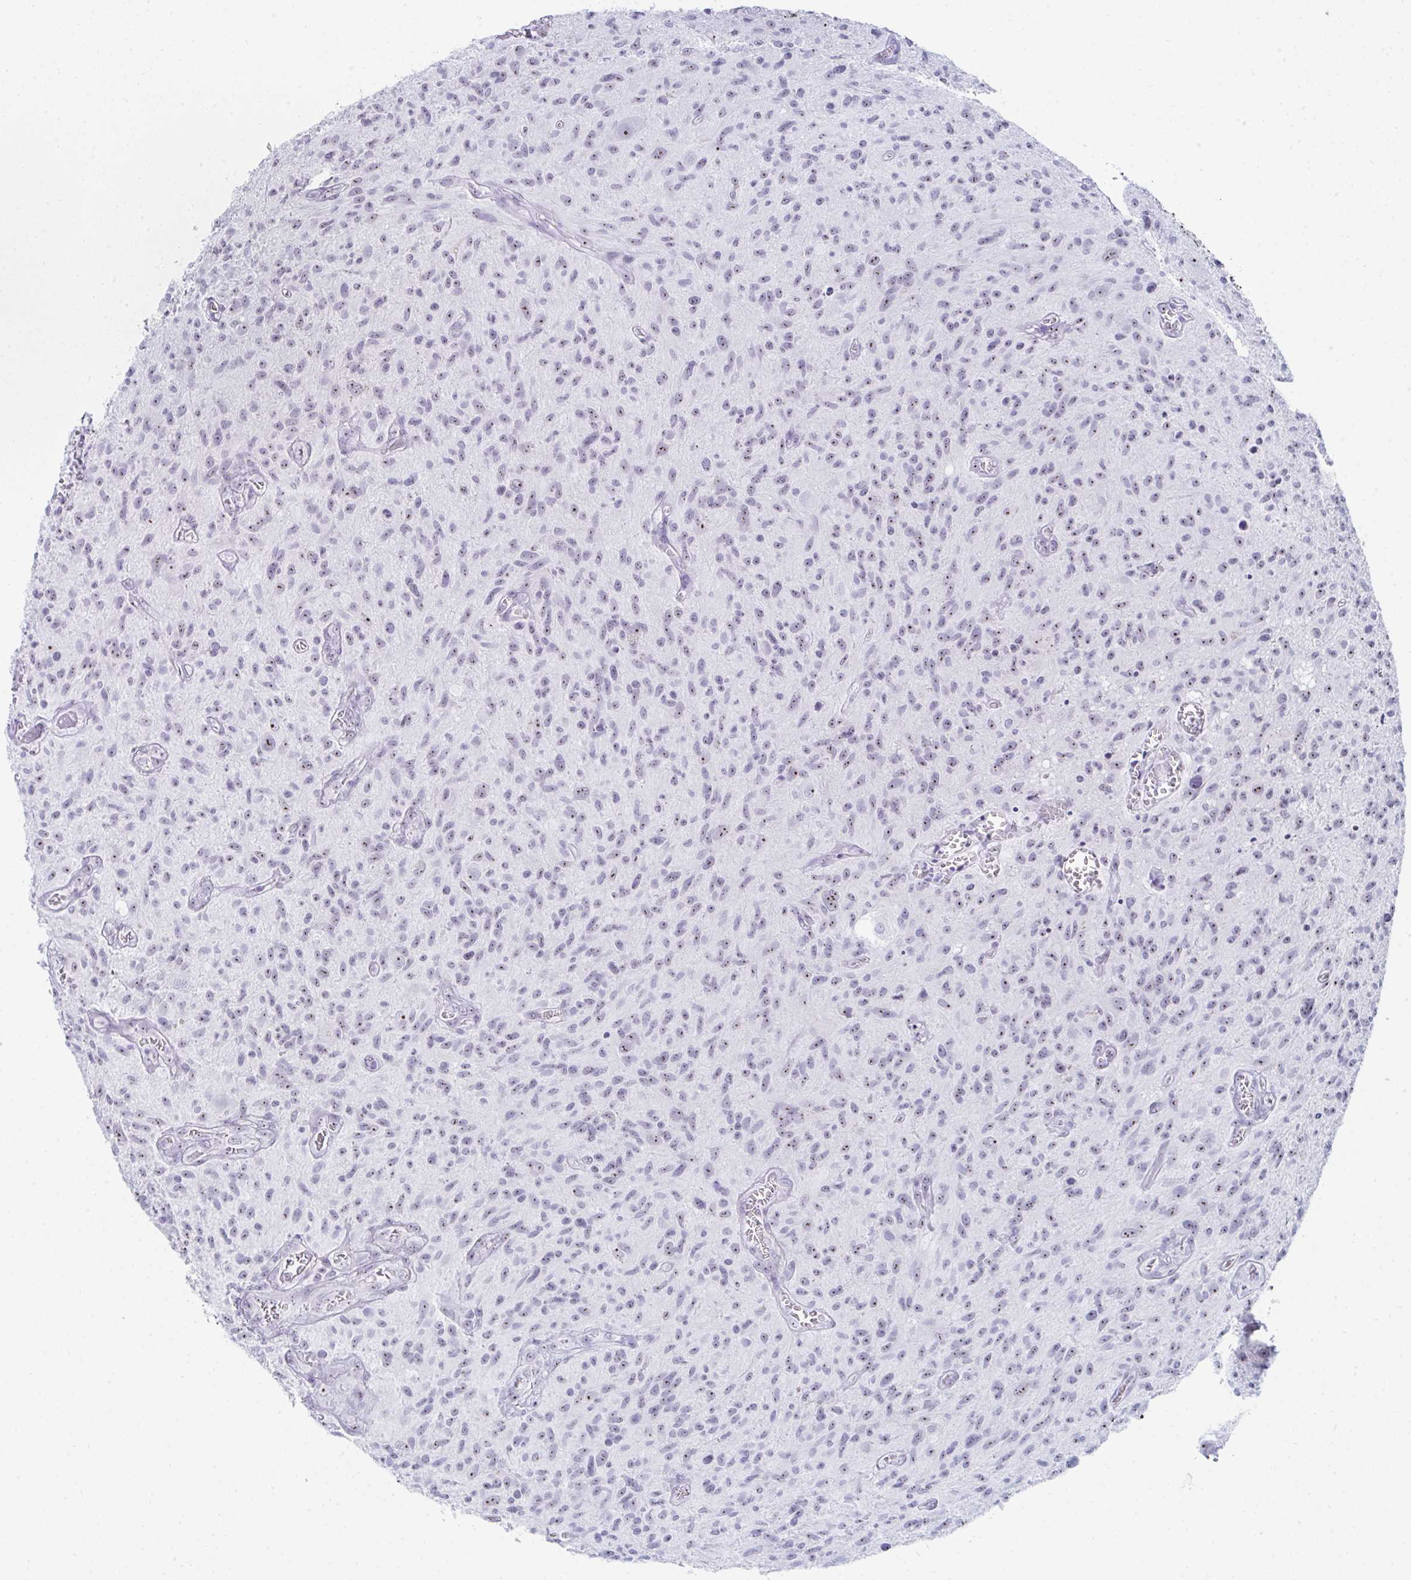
{"staining": {"intensity": "weak", "quantity": ">75%", "location": "nuclear"}, "tissue": "glioma", "cell_type": "Tumor cells", "image_type": "cancer", "snomed": [{"axis": "morphology", "description": "Glioma, malignant, High grade"}, {"axis": "topography", "description": "Brain"}], "caption": "Malignant glioma (high-grade) stained with IHC exhibits weak nuclear expression in about >75% of tumor cells.", "gene": "NOP10", "patient": {"sex": "male", "age": 75}}